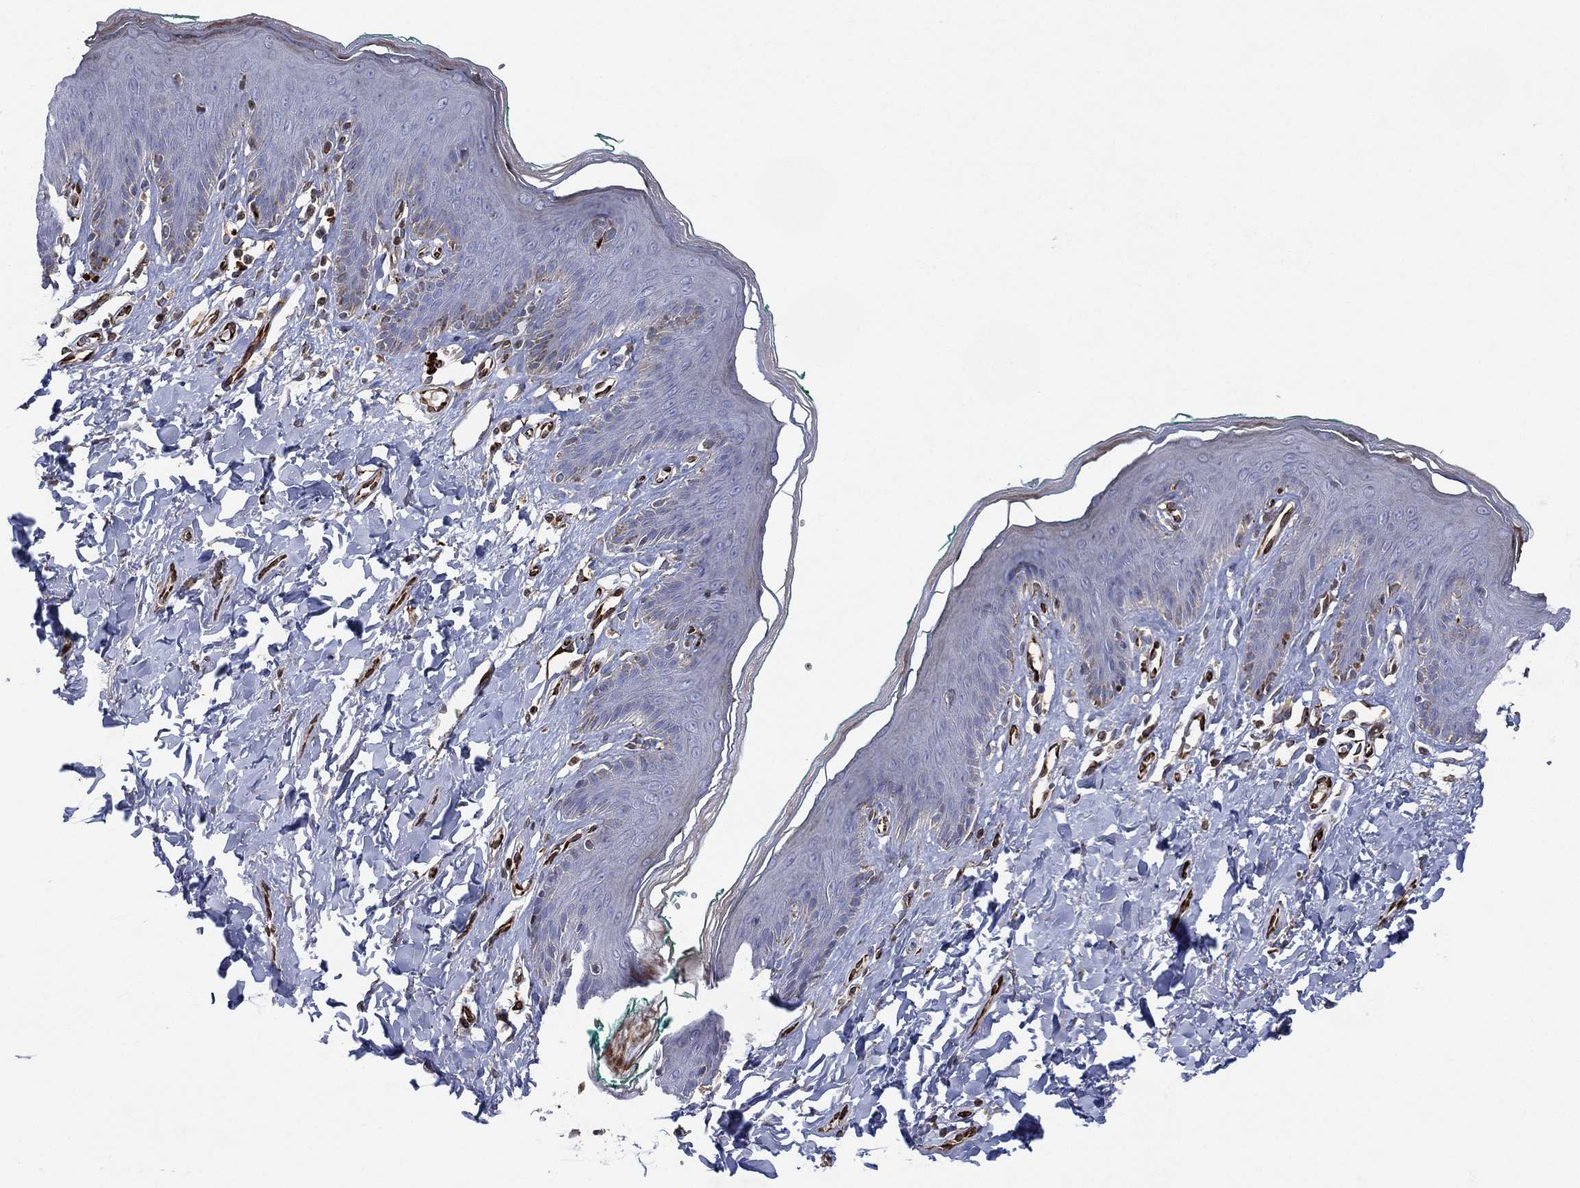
{"staining": {"intensity": "moderate", "quantity": "<25%", "location": "cytoplasmic/membranous"}, "tissue": "skin", "cell_type": "Epidermal cells", "image_type": "normal", "snomed": [{"axis": "morphology", "description": "Normal tissue, NOS"}, {"axis": "topography", "description": "Vulva"}], "caption": "A low amount of moderate cytoplasmic/membranous staining is present in approximately <25% of epidermal cells in normal skin.", "gene": "FLI1", "patient": {"sex": "female", "age": 66}}